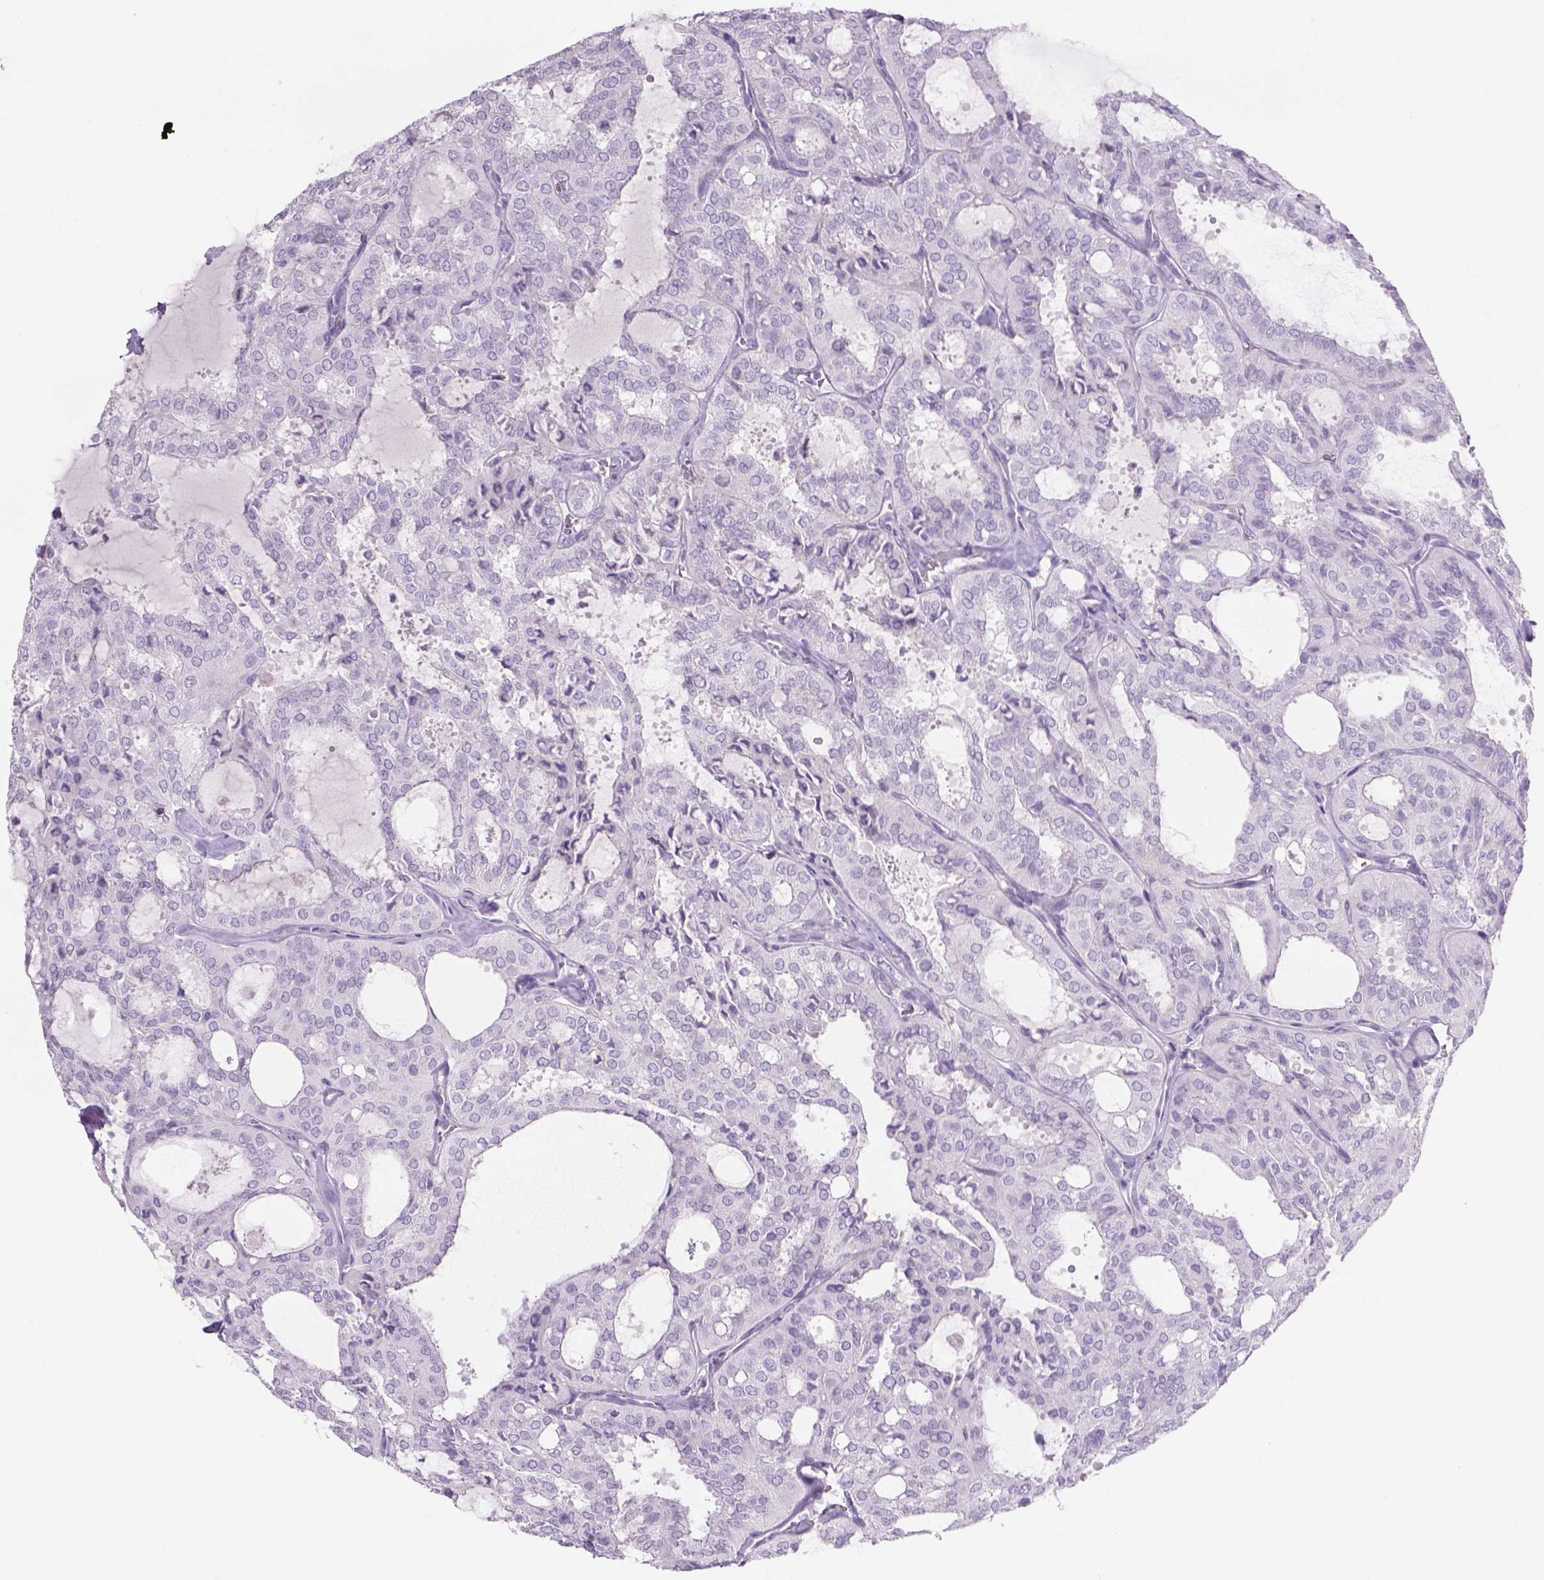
{"staining": {"intensity": "negative", "quantity": "none", "location": "none"}, "tissue": "thyroid cancer", "cell_type": "Tumor cells", "image_type": "cancer", "snomed": [{"axis": "morphology", "description": "Follicular adenoma carcinoma, NOS"}, {"axis": "topography", "description": "Thyroid gland"}], "caption": "Human thyroid cancer (follicular adenoma carcinoma) stained for a protein using immunohistochemistry (IHC) shows no staining in tumor cells.", "gene": "TENM4", "patient": {"sex": "male", "age": 75}}